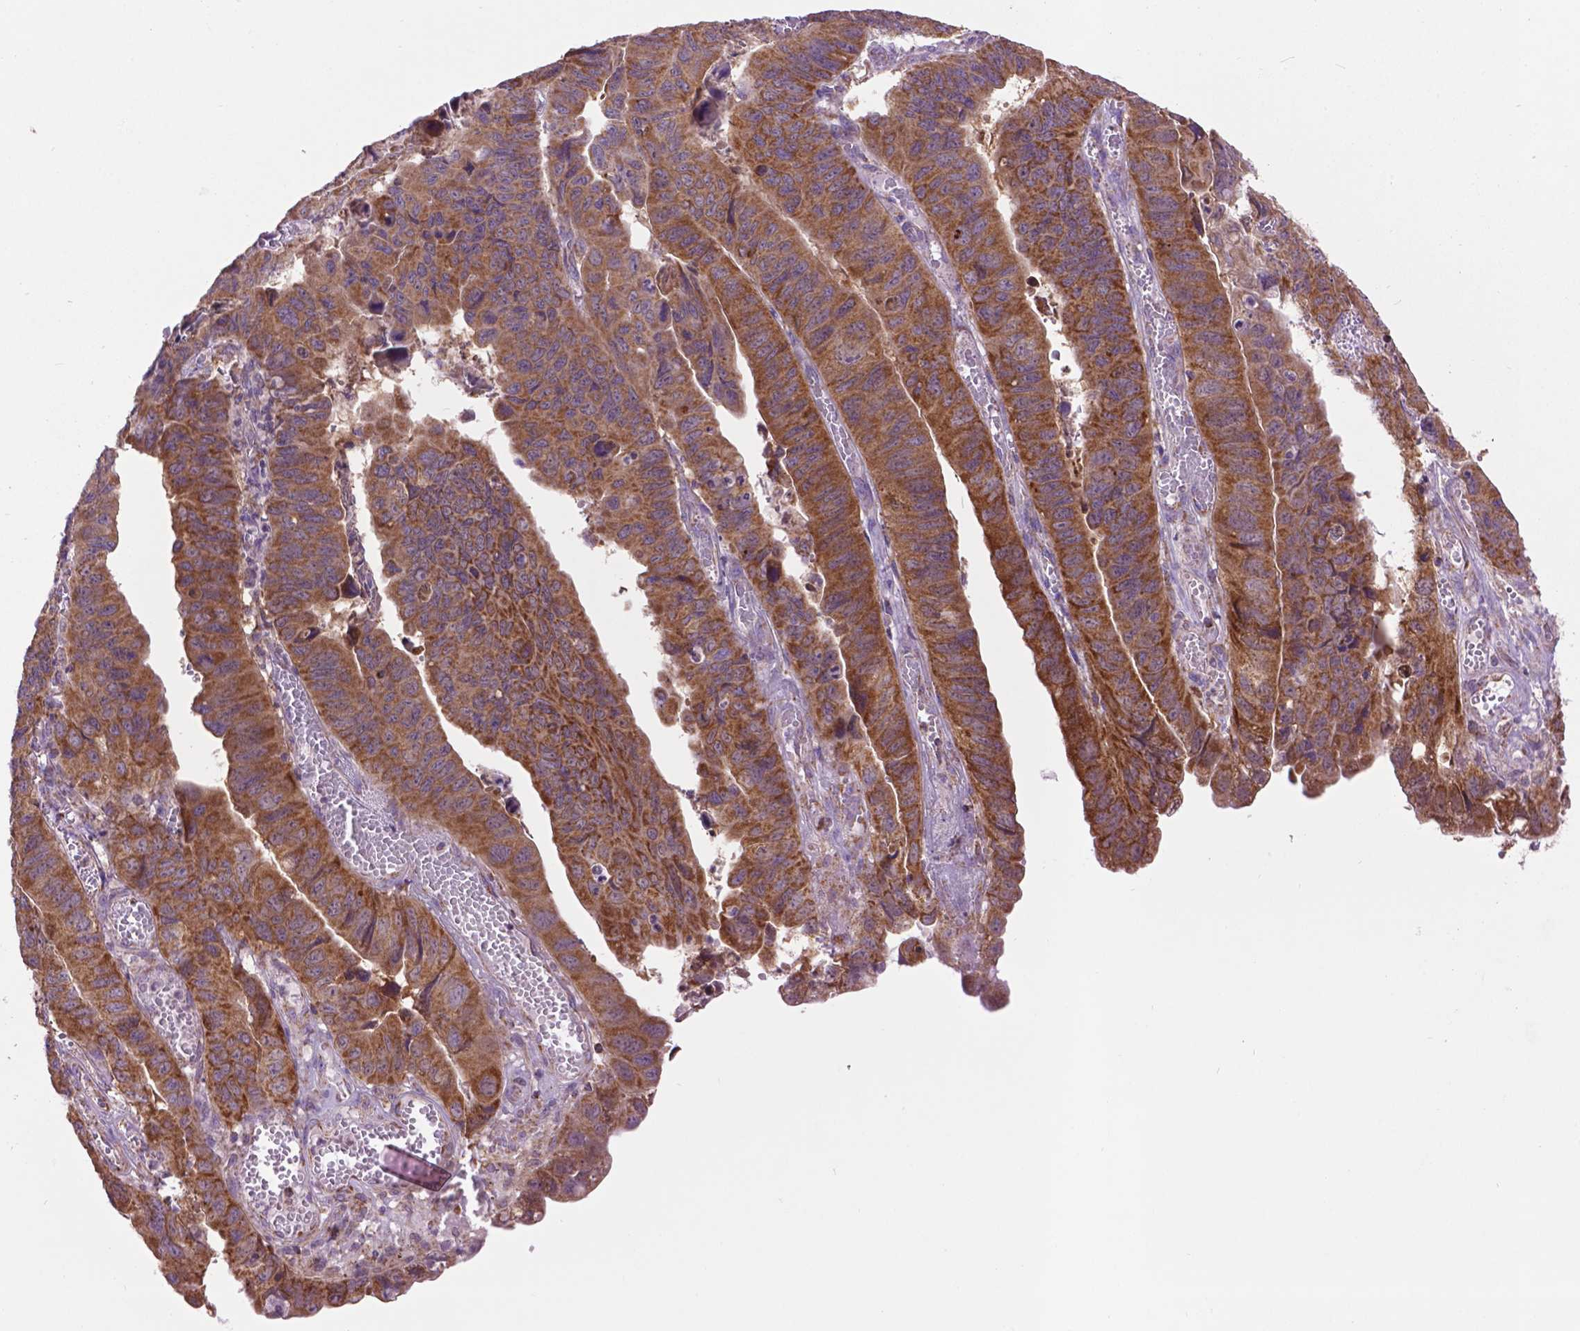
{"staining": {"intensity": "moderate", "quantity": ">75%", "location": "cytoplasmic/membranous"}, "tissue": "stomach cancer", "cell_type": "Tumor cells", "image_type": "cancer", "snomed": [{"axis": "morphology", "description": "Adenocarcinoma, NOS"}, {"axis": "topography", "description": "Stomach, lower"}], "caption": "Adenocarcinoma (stomach) tissue displays moderate cytoplasmic/membranous staining in approximately >75% of tumor cells", "gene": "PYCR3", "patient": {"sex": "male", "age": 77}}